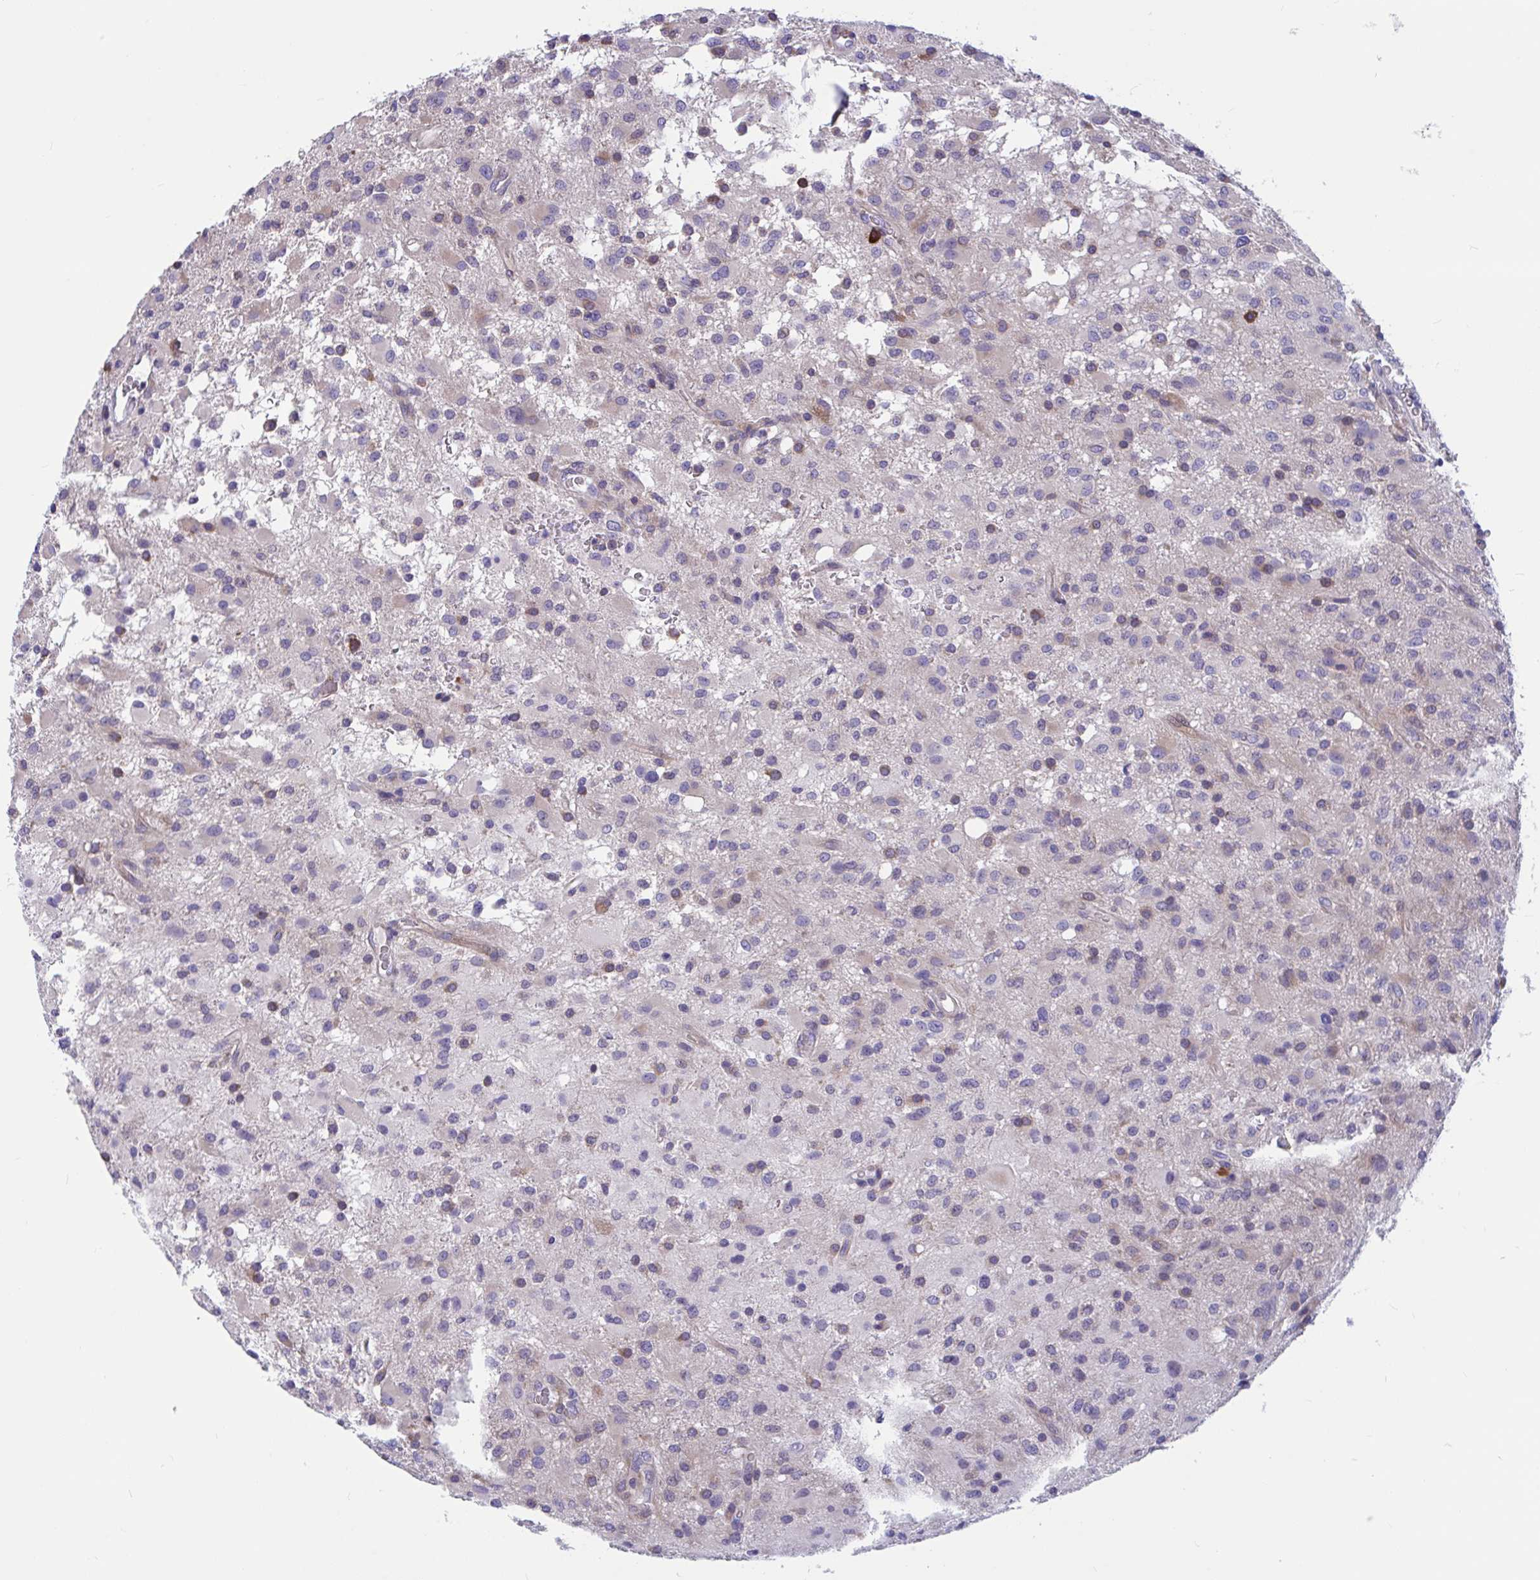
{"staining": {"intensity": "negative", "quantity": "none", "location": "none"}, "tissue": "glioma", "cell_type": "Tumor cells", "image_type": "cancer", "snomed": [{"axis": "morphology", "description": "Glioma, malignant, High grade"}, {"axis": "topography", "description": "Brain"}], "caption": "The histopathology image reveals no staining of tumor cells in glioma.", "gene": "WBP1", "patient": {"sex": "male", "age": 53}}